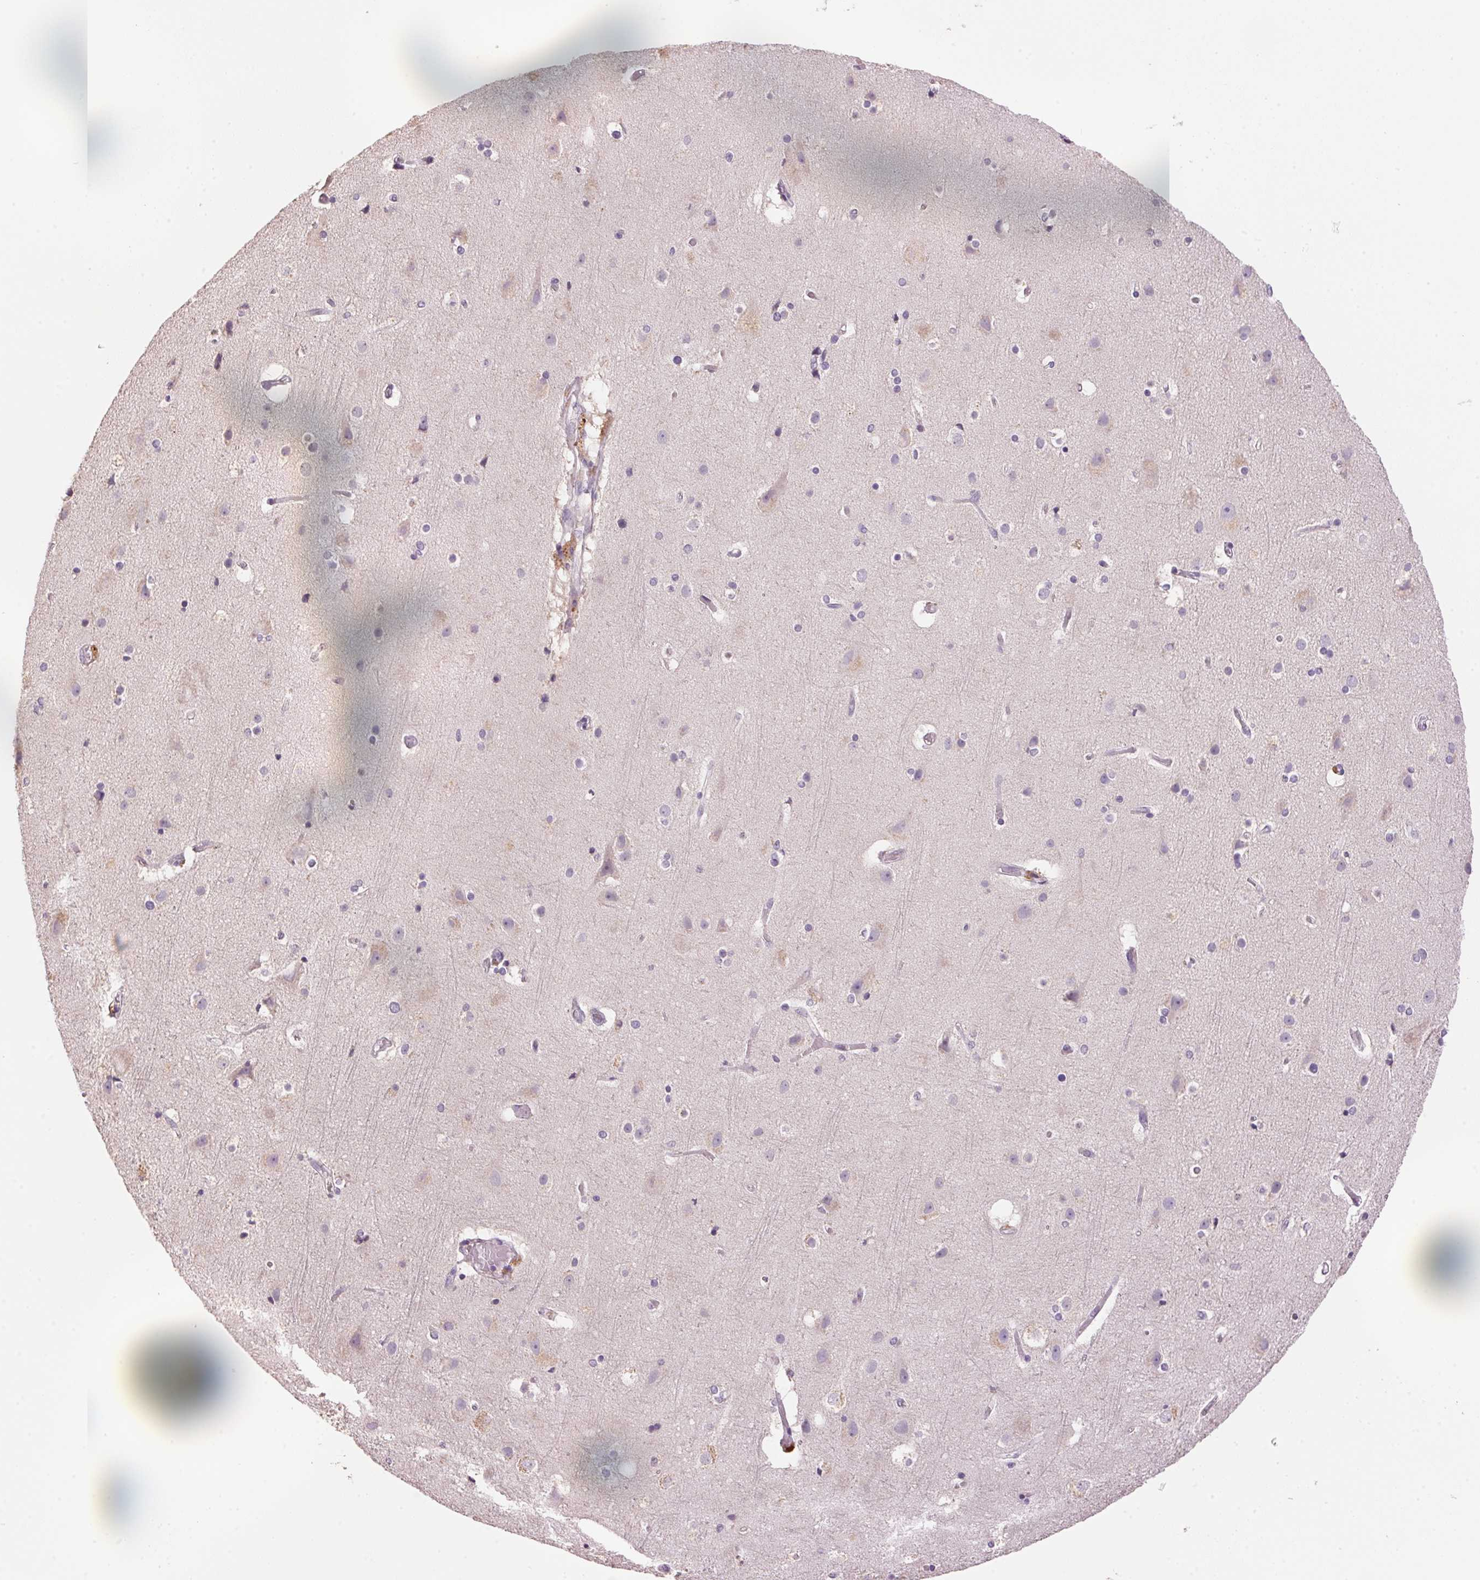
{"staining": {"intensity": "negative", "quantity": "none", "location": "none"}, "tissue": "cerebral cortex", "cell_type": "Endothelial cells", "image_type": "normal", "snomed": [{"axis": "morphology", "description": "Normal tissue, NOS"}, {"axis": "topography", "description": "Cerebral cortex"}], "caption": "The histopathology image displays no significant positivity in endothelial cells of cerebral cortex. The staining was performed using DAB (3,3'-diaminobenzidine) to visualize the protein expression in brown, while the nuclei were stained in blue with hematoxylin (Magnification: 20x).", "gene": "LYZL6", "patient": {"sex": "female", "age": 52}}